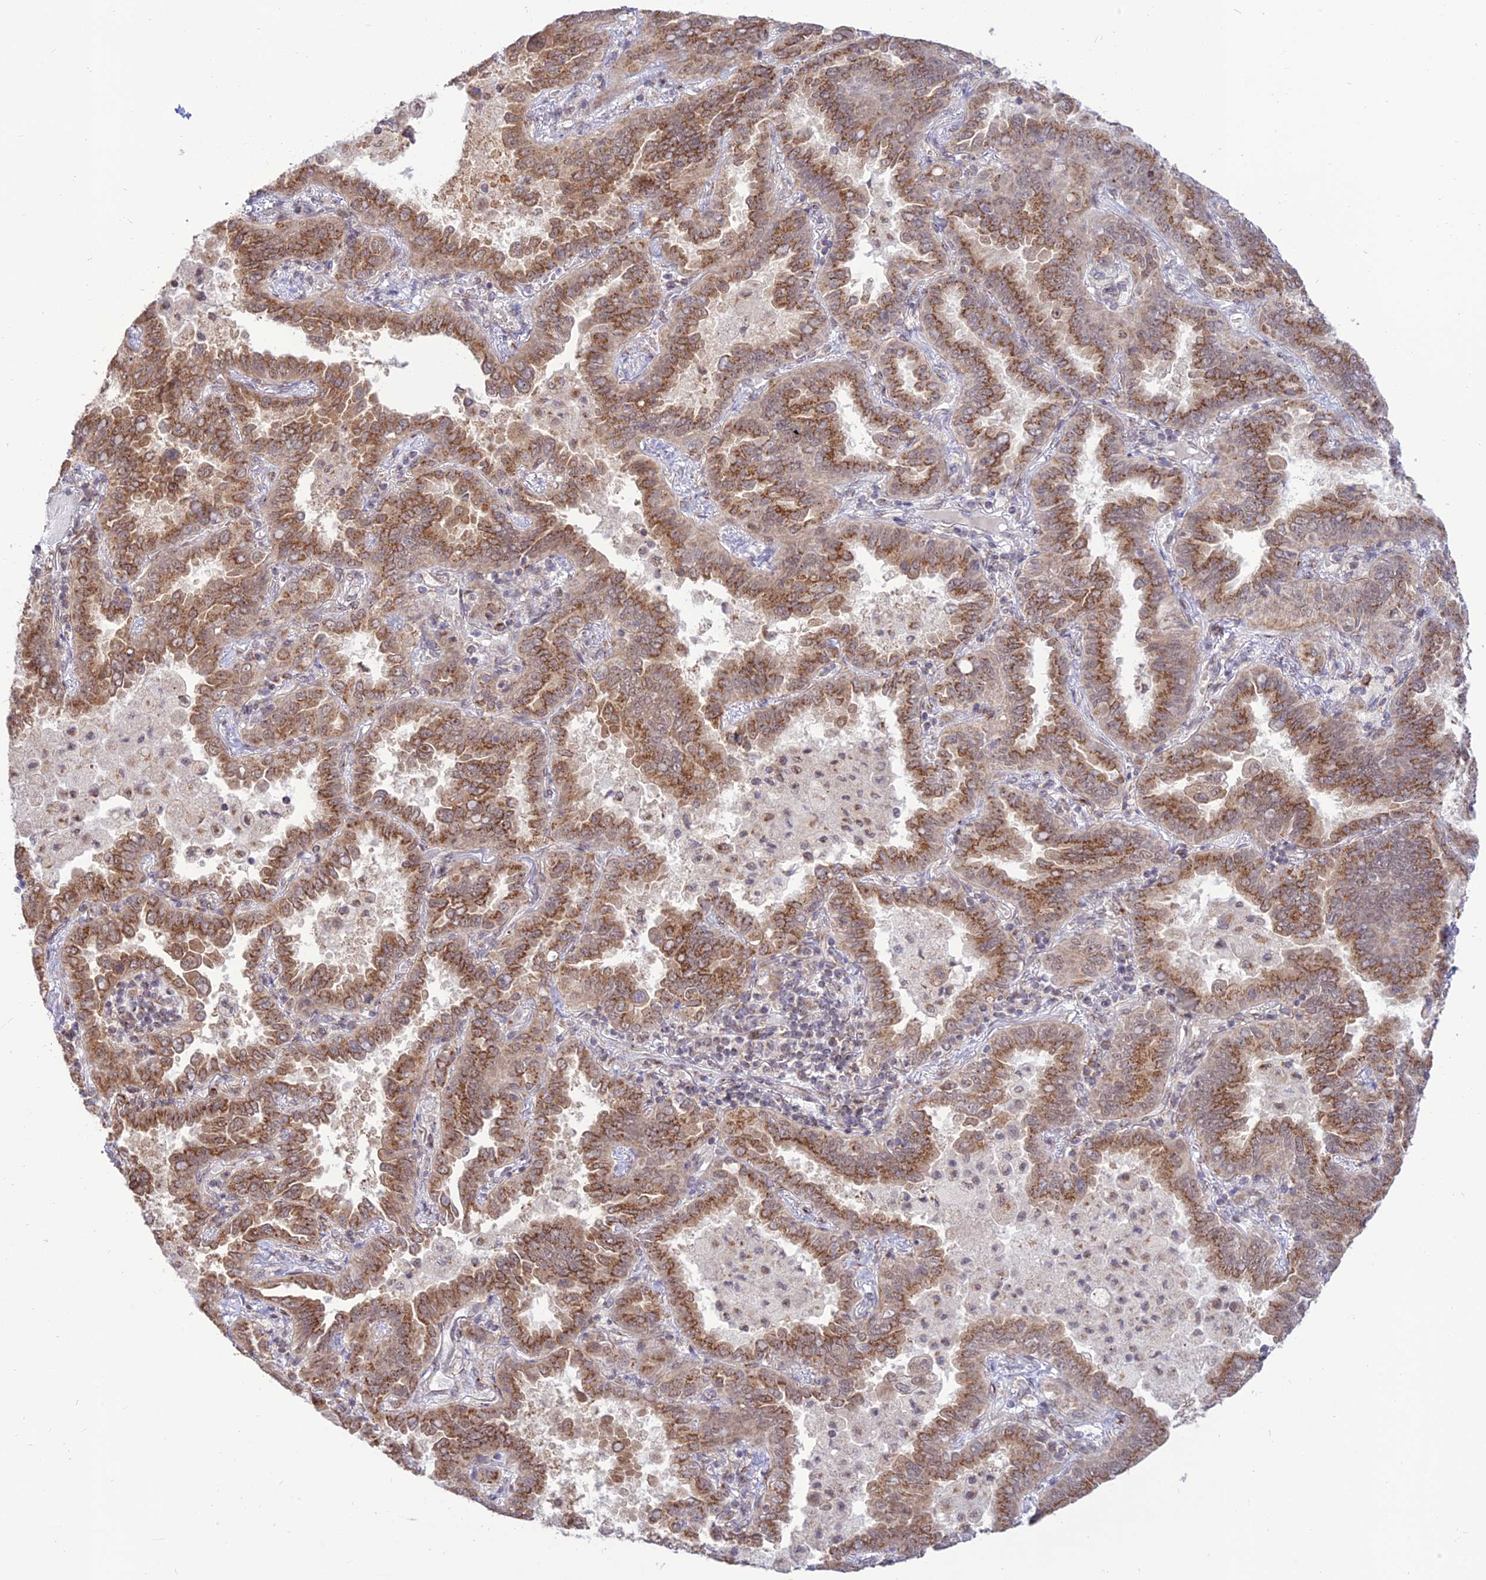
{"staining": {"intensity": "strong", "quantity": ">75%", "location": "cytoplasmic/membranous"}, "tissue": "lung cancer", "cell_type": "Tumor cells", "image_type": "cancer", "snomed": [{"axis": "morphology", "description": "Adenocarcinoma, NOS"}, {"axis": "topography", "description": "Lung"}], "caption": "Immunohistochemical staining of adenocarcinoma (lung) demonstrates high levels of strong cytoplasmic/membranous positivity in about >75% of tumor cells. (DAB (3,3'-diaminobenzidine) IHC with brightfield microscopy, high magnification).", "gene": "GOLGA3", "patient": {"sex": "male", "age": 64}}